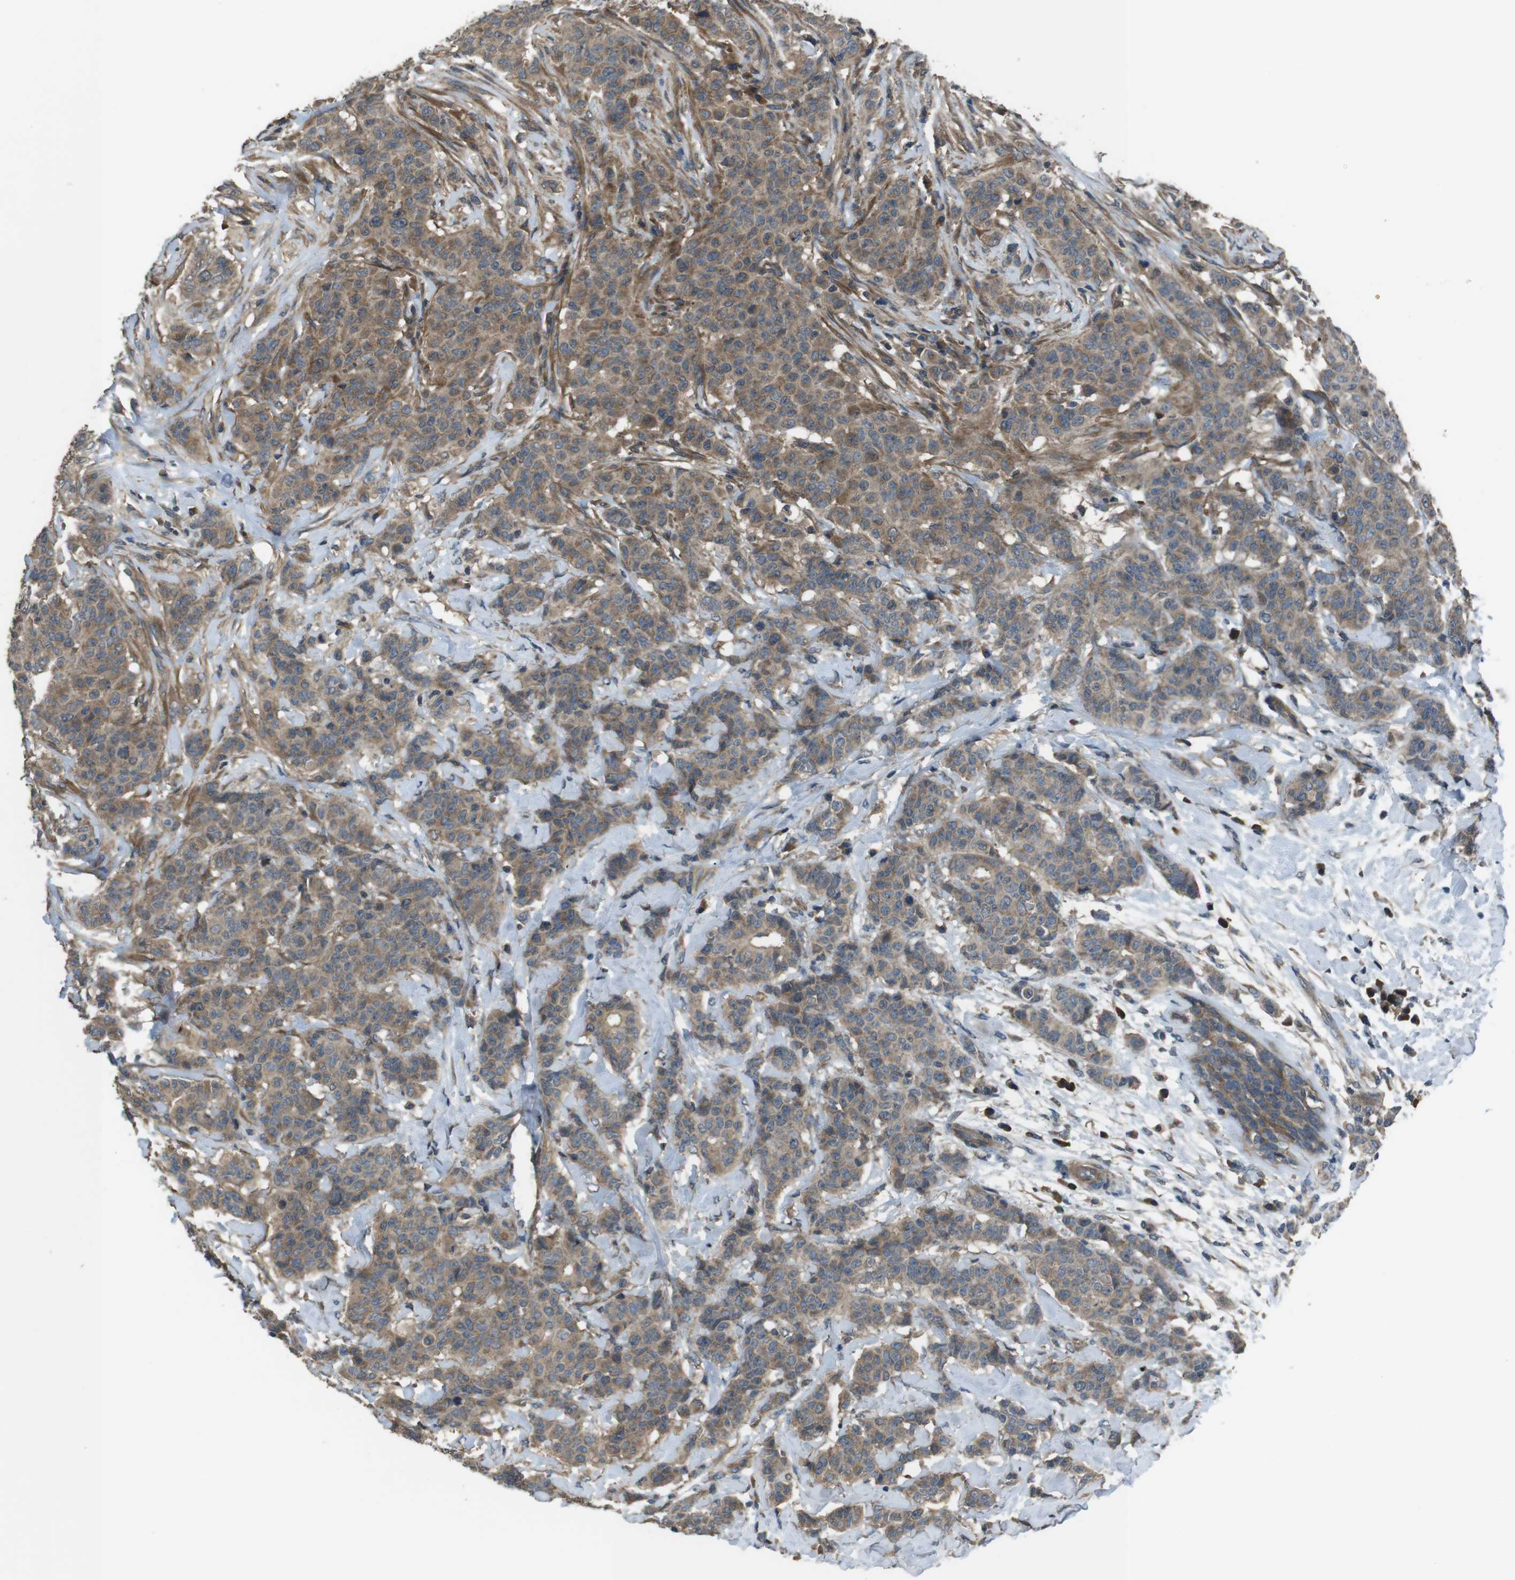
{"staining": {"intensity": "moderate", "quantity": ">75%", "location": "cytoplasmic/membranous"}, "tissue": "breast cancer", "cell_type": "Tumor cells", "image_type": "cancer", "snomed": [{"axis": "morphology", "description": "Normal tissue, NOS"}, {"axis": "morphology", "description": "Duct carcinoma"}, {"axis": "topography", "description": "Breast"}], "caption": "Breast cancer (intraductal carcinoma) was stained to show a protein in brown. There is medium levels of moderate cytoplasmic/membranous expression in about >75% of tumor cells. (Stains: DAB in brown, nuclei in blue, Microscopy: brightfield microscopy at high magnification).", "gene": "FUT2", "patient": {"sex": "female", "age": 40}}